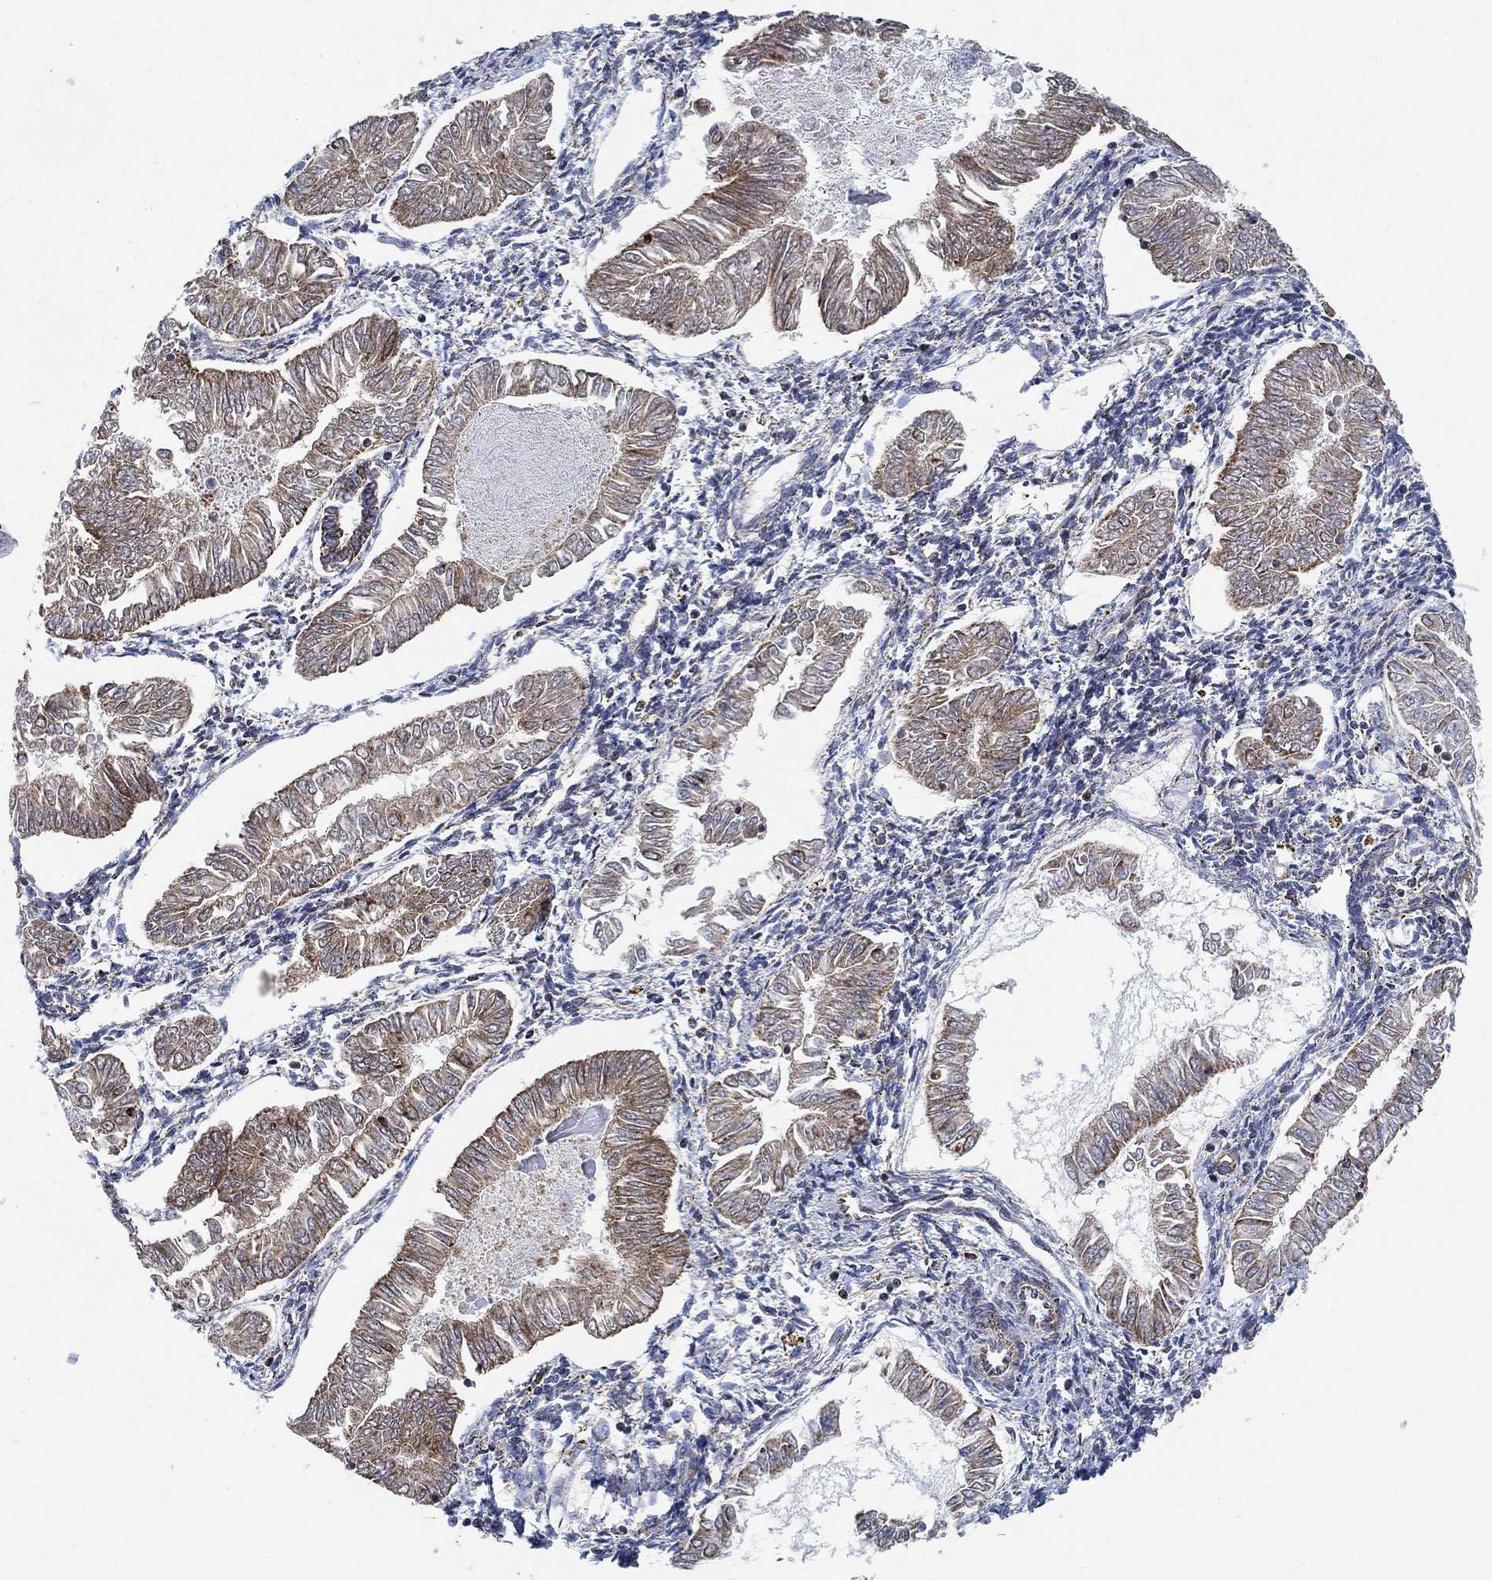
{"staining": {"intensity": "moderate", "quantity": "25%-75%", "location": "cytoplasmic/membranous"}, "tissue": "endometrial cancer", "cell_type": "Tumor cells", "image_type": "cancer", "snomed": [{"axis": "morphology", "description": "Adenocarcinoma, NOS"}, {"axis": "topography", "description": "Endometrium"}], "caption": "Adenocarcinoma (endometrial) stained with a brown dye reveals moderate cytoplasmic/membranous positive staining in approximately 25%-75% of tumor cells.", "gene": "NDUFS3", "patient": {"sex": "female", "age": 53}}